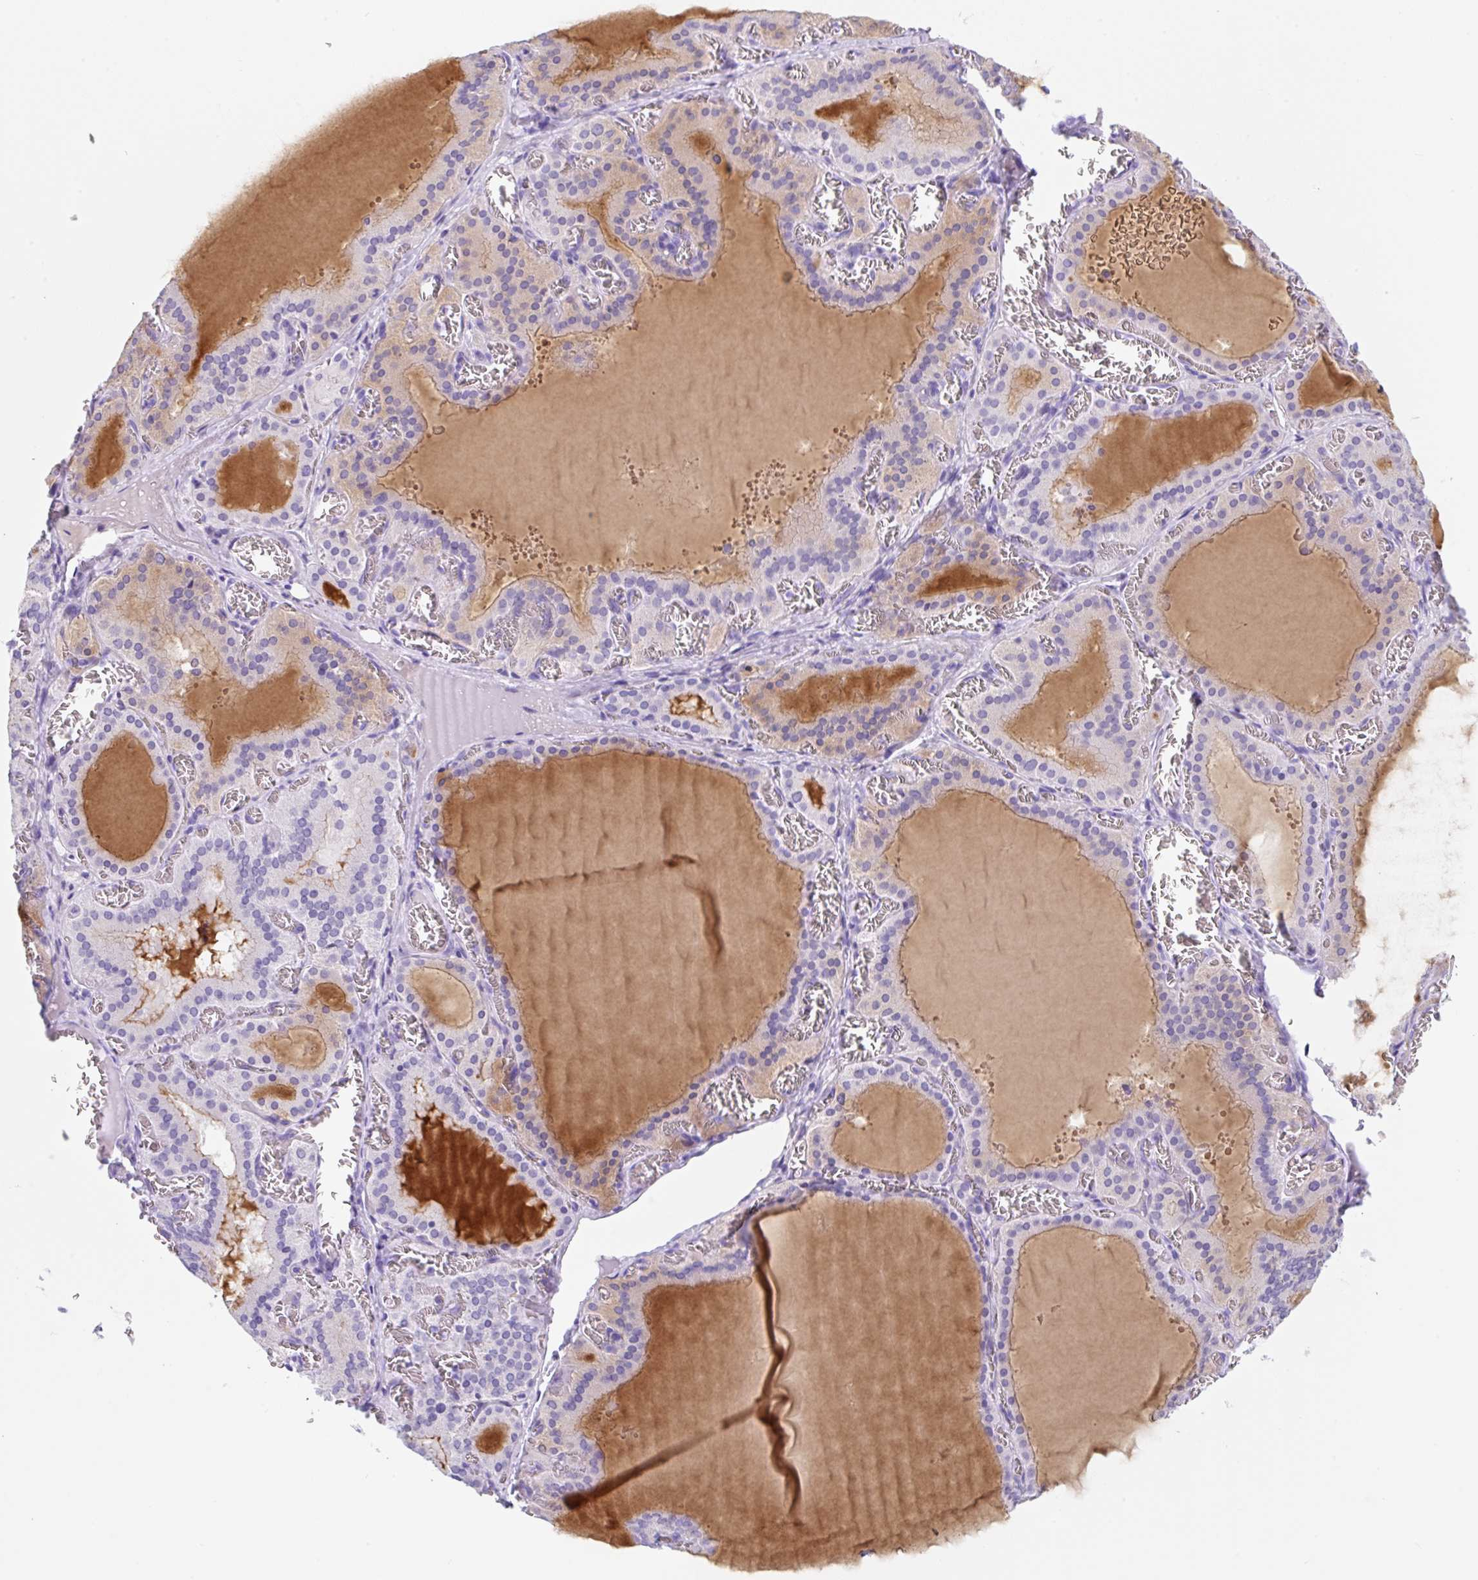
{"staining": {"intensity": "negative", "quantity": "none", "location": "none"}, "tissue": "thyroid gland", "cell_type": "Glandular cells", "image_type": "normal", "snomed": [{"axis": "morphology", "description": "Normal tissue, NOS"}, {"axis": "topography", "description": "Thyroid gland"}], "caption": "Immunohistochemistry histopathology image of normal thyroid gland: human thyroid gland stained with DAB displays no significant protein staining in glandular cells. (IHC, brightfield microscopy, high magnification).", "gene": "KLK8", "patient": {"sex": "female", "age": 30}}